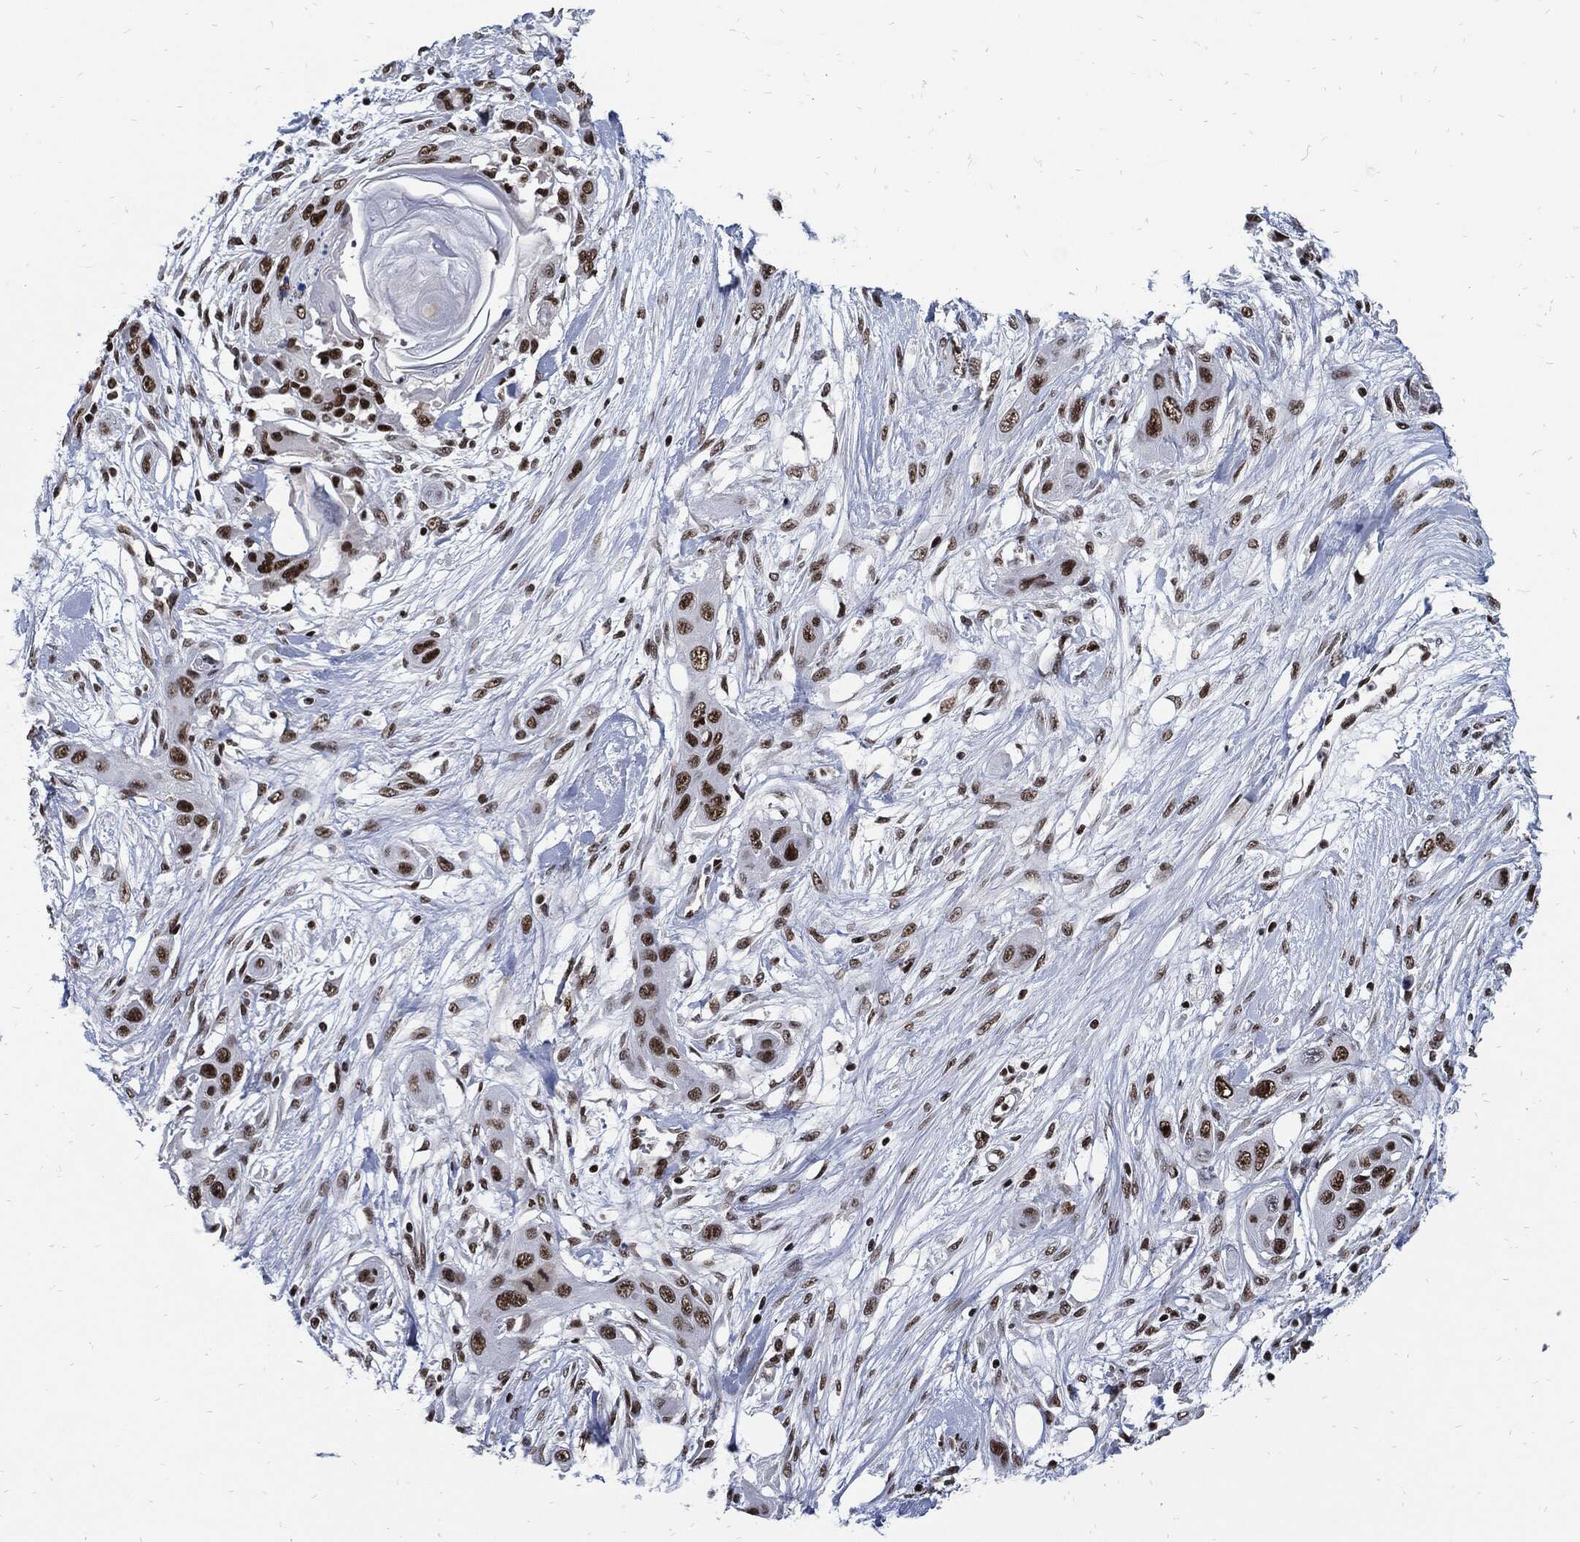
{"staining": {"intensity": "strong", "quantity": ">75%", "location": "nuclear"}, "tissue": "skin cancer", "cell_type": "Tumor cells", "image_type": "cancer", "snomed": [{"axis": "morphology", "description": "Squamous cell carcinoma, NOS"}, {"axis": "topography", "description": "Skin"}], "caption": "Immunohistochemical staining of squamous cell carcinoma (skin) reveals high levels of strong nuclear protein positivity in approximately >75% of tumor cells.", "gene": "TERF2", "patient": {"sex": "male", "age": 79}}